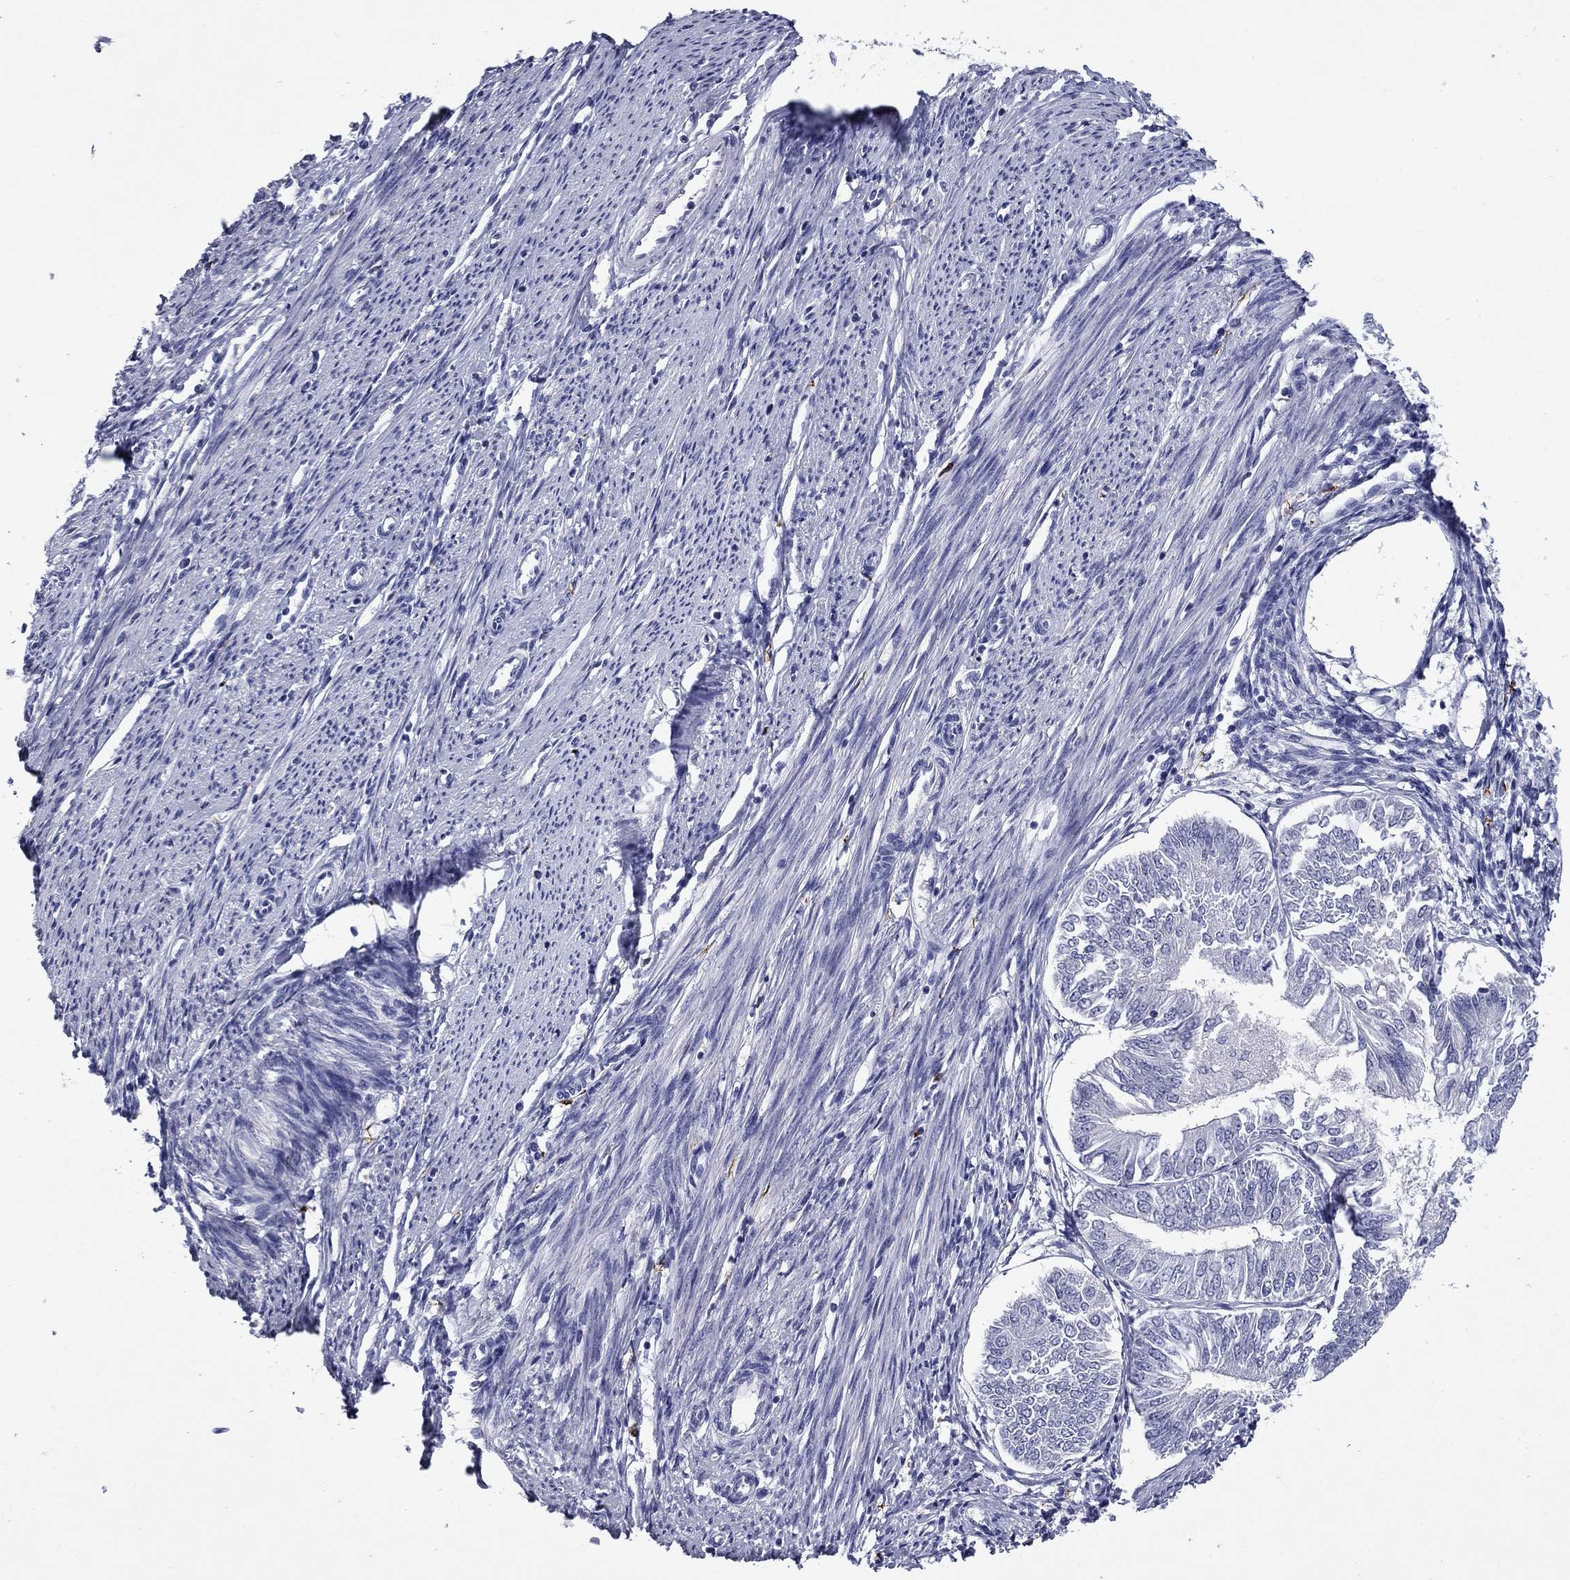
{"staining": {"intensity": "negative", "quantity": "none", "location": "none"}, "tissue": "endometrial cancer", "cell_type": "Tumor cells", "image_type": "cancer", "snomed": [{"axis": "morphology", "description": "Adenocarcinoma, NOS"}, {"axis": "topography", "description": "Endometrium"}], "caption": "This is an immunohistochemistry (IHC) image of endometrial cancer. There is no positivity in tumor cells.", "gene": "CFAP119", "patient": {"sex": "female", "age": 58}}